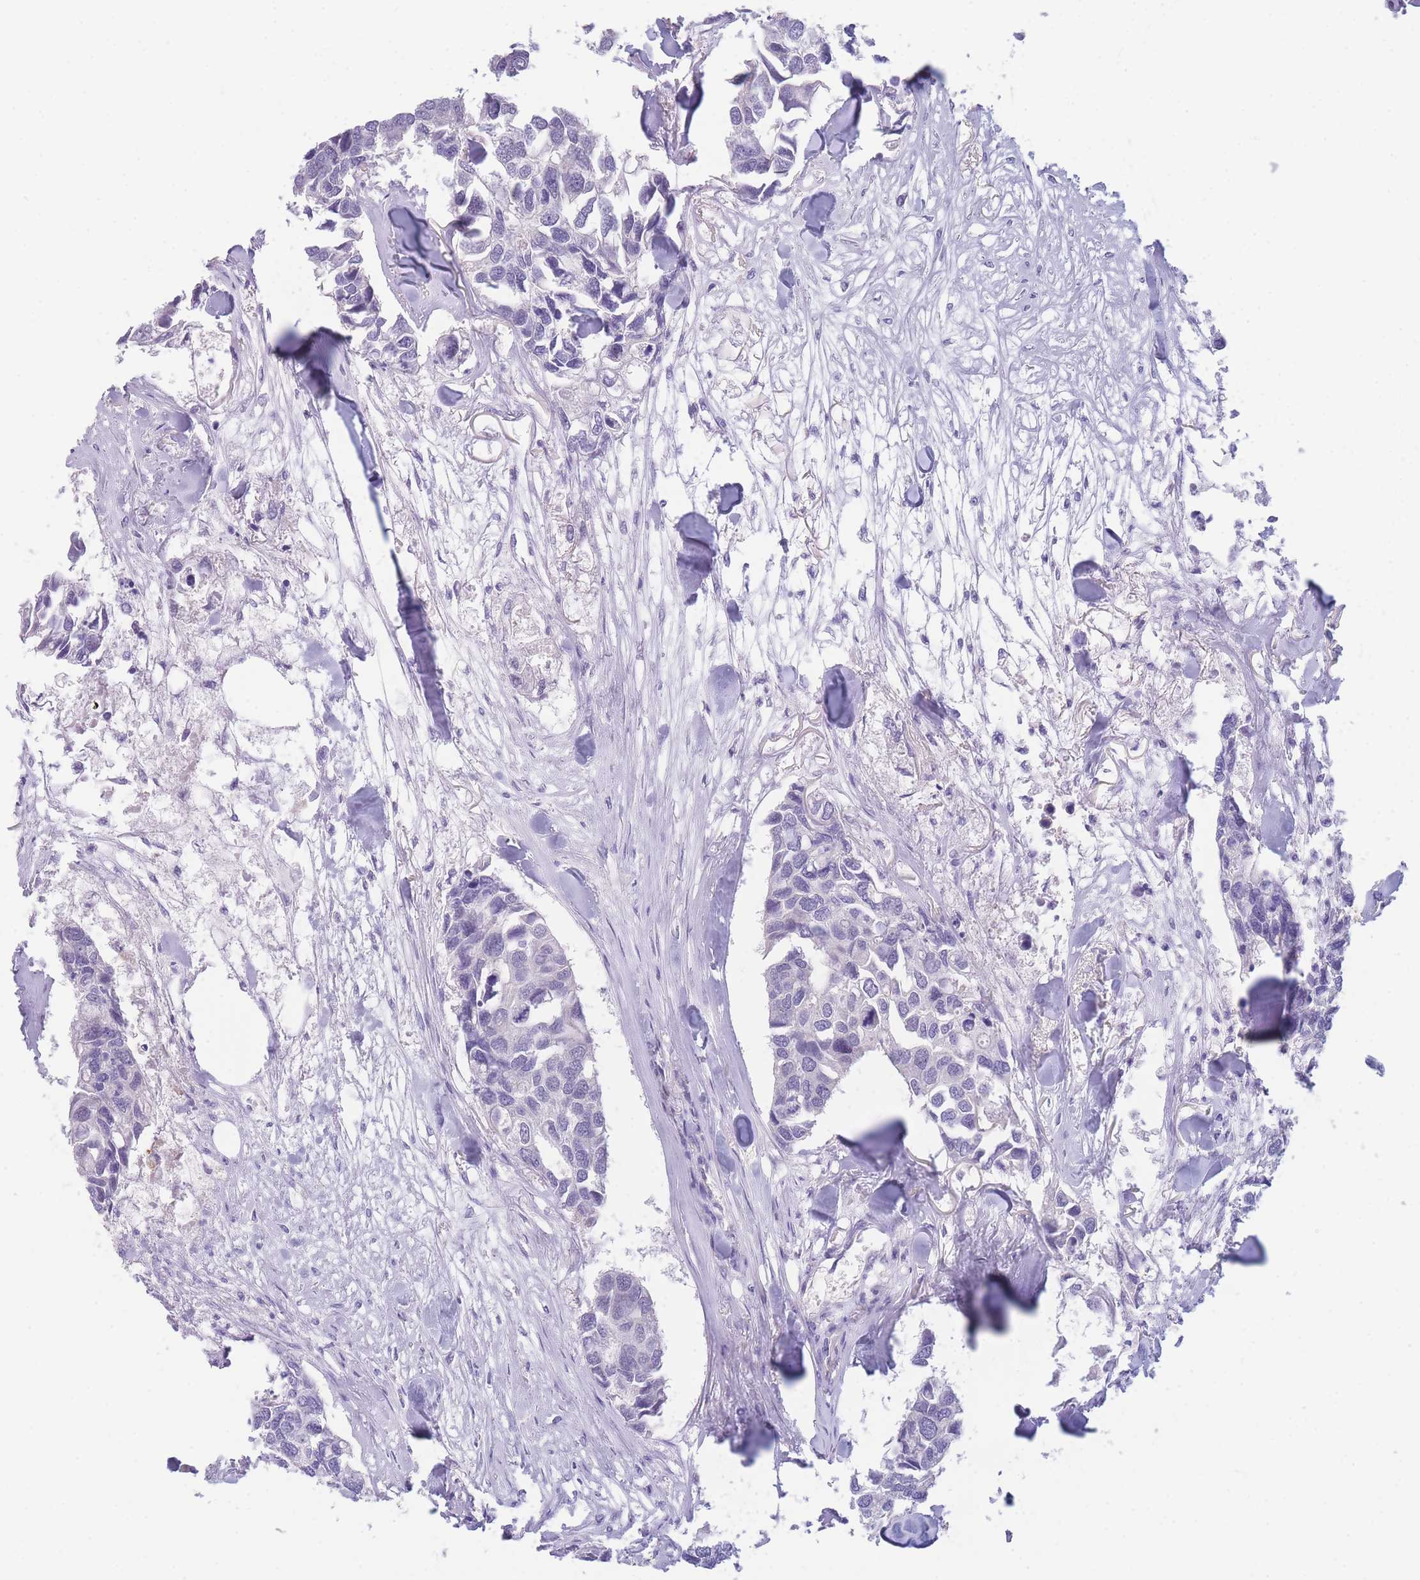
{"staining": {"intensity": "negative", "quantity": "none", "location": "none"}, "tissue": "breast cancer", "cell_type": "Tumor cells", "image_type": "cancer", "snomed": [{"axis": "morphology", "description": "Duct carcinoma"}, {"axis": "topography", "description": "Breast"}], "caption": "Immunohistochemistry (IHC) photomicrograph of neoplastic tissue: human breast infiltrating ductal carcinoma stained with DAB (3,3'-diaminobenzidine) shows no significant protein staining in tumor cells.", "gene": "DDX49", "patient": {"sex": "female", "age": 83}}